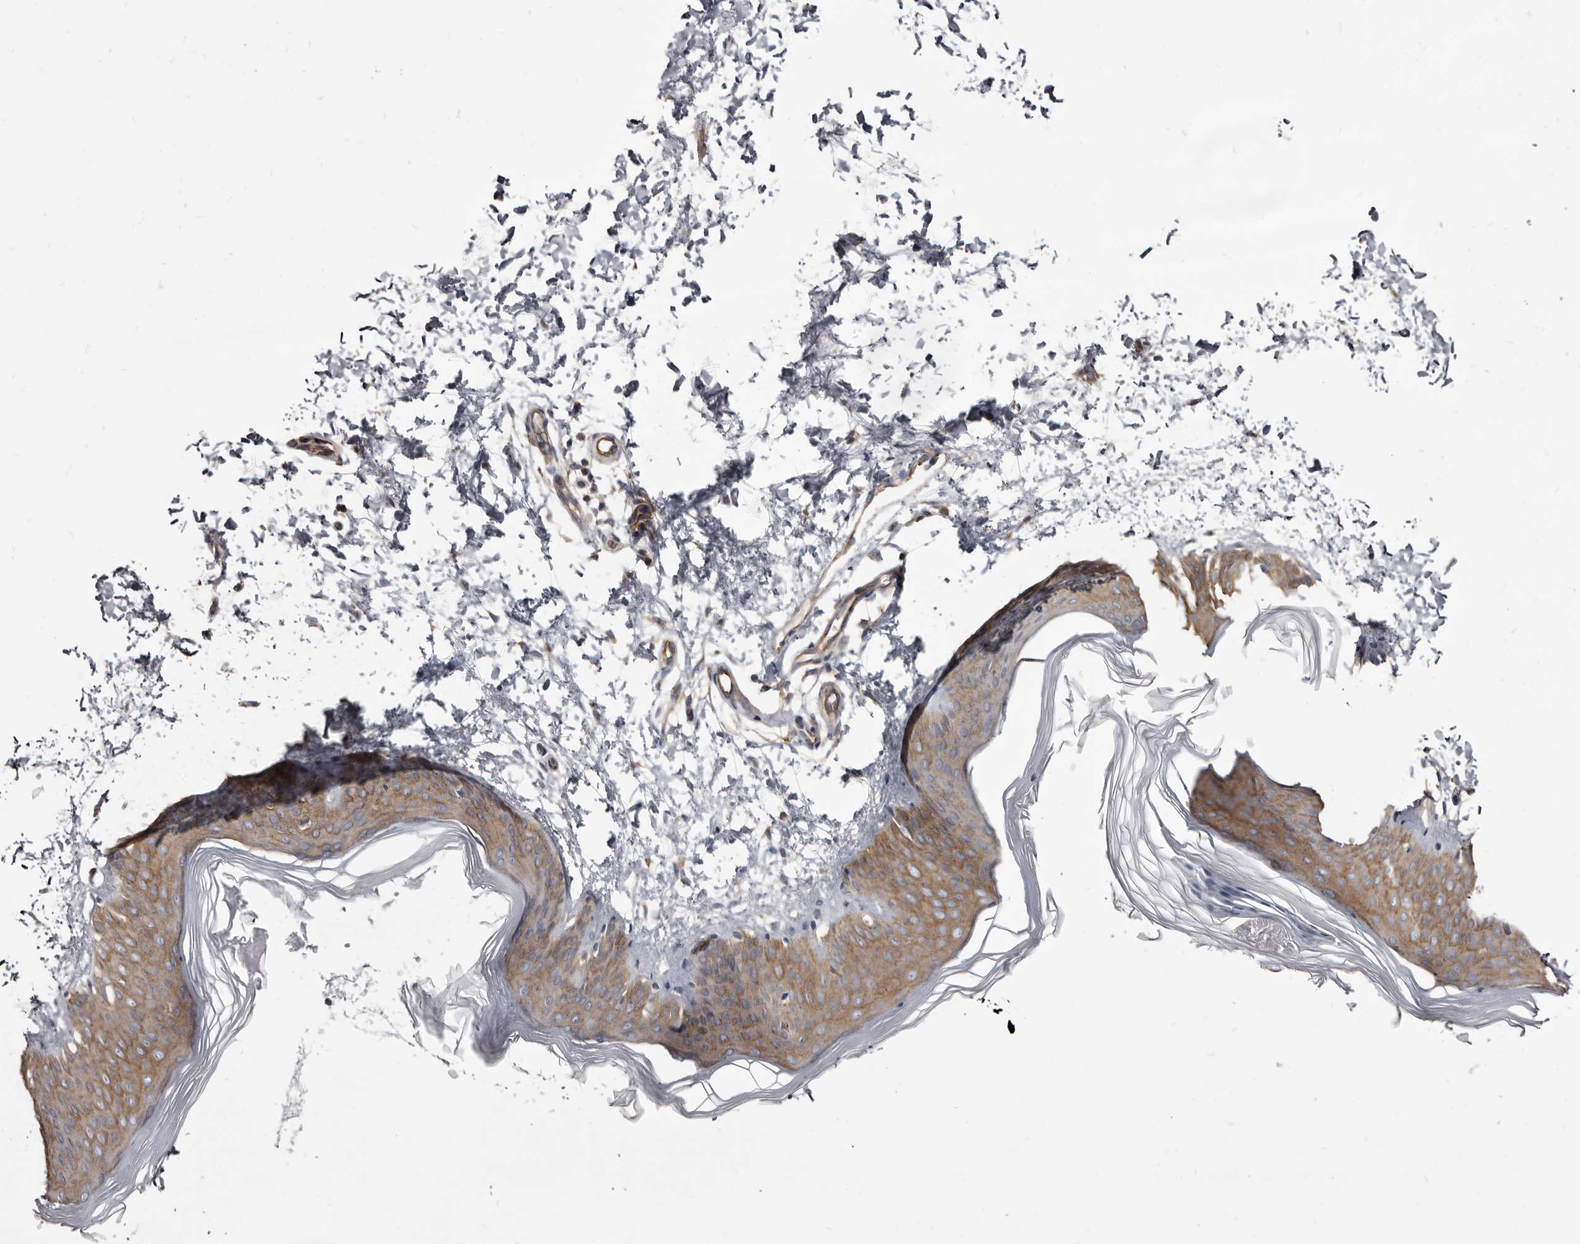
{"staining": {"intensity": "weak", "quantity": ">75%", "location": "cytoplasmic/membranous"}, "tissue": "skin", "cell_type": "Fibroblasts", "image_type": "normal", "snomed": [{"axis": "morphology", "description": "Normal tissue, NOS"}, {"axis": "topography", "description": "Skin"}], "caption": "Weak cytoplasmic/membranous protein expression is appreciated in approximately >75% of fibroblasts in skin.", "gene": "TPD52", "patient": {"sex": "female", "age": 27}}